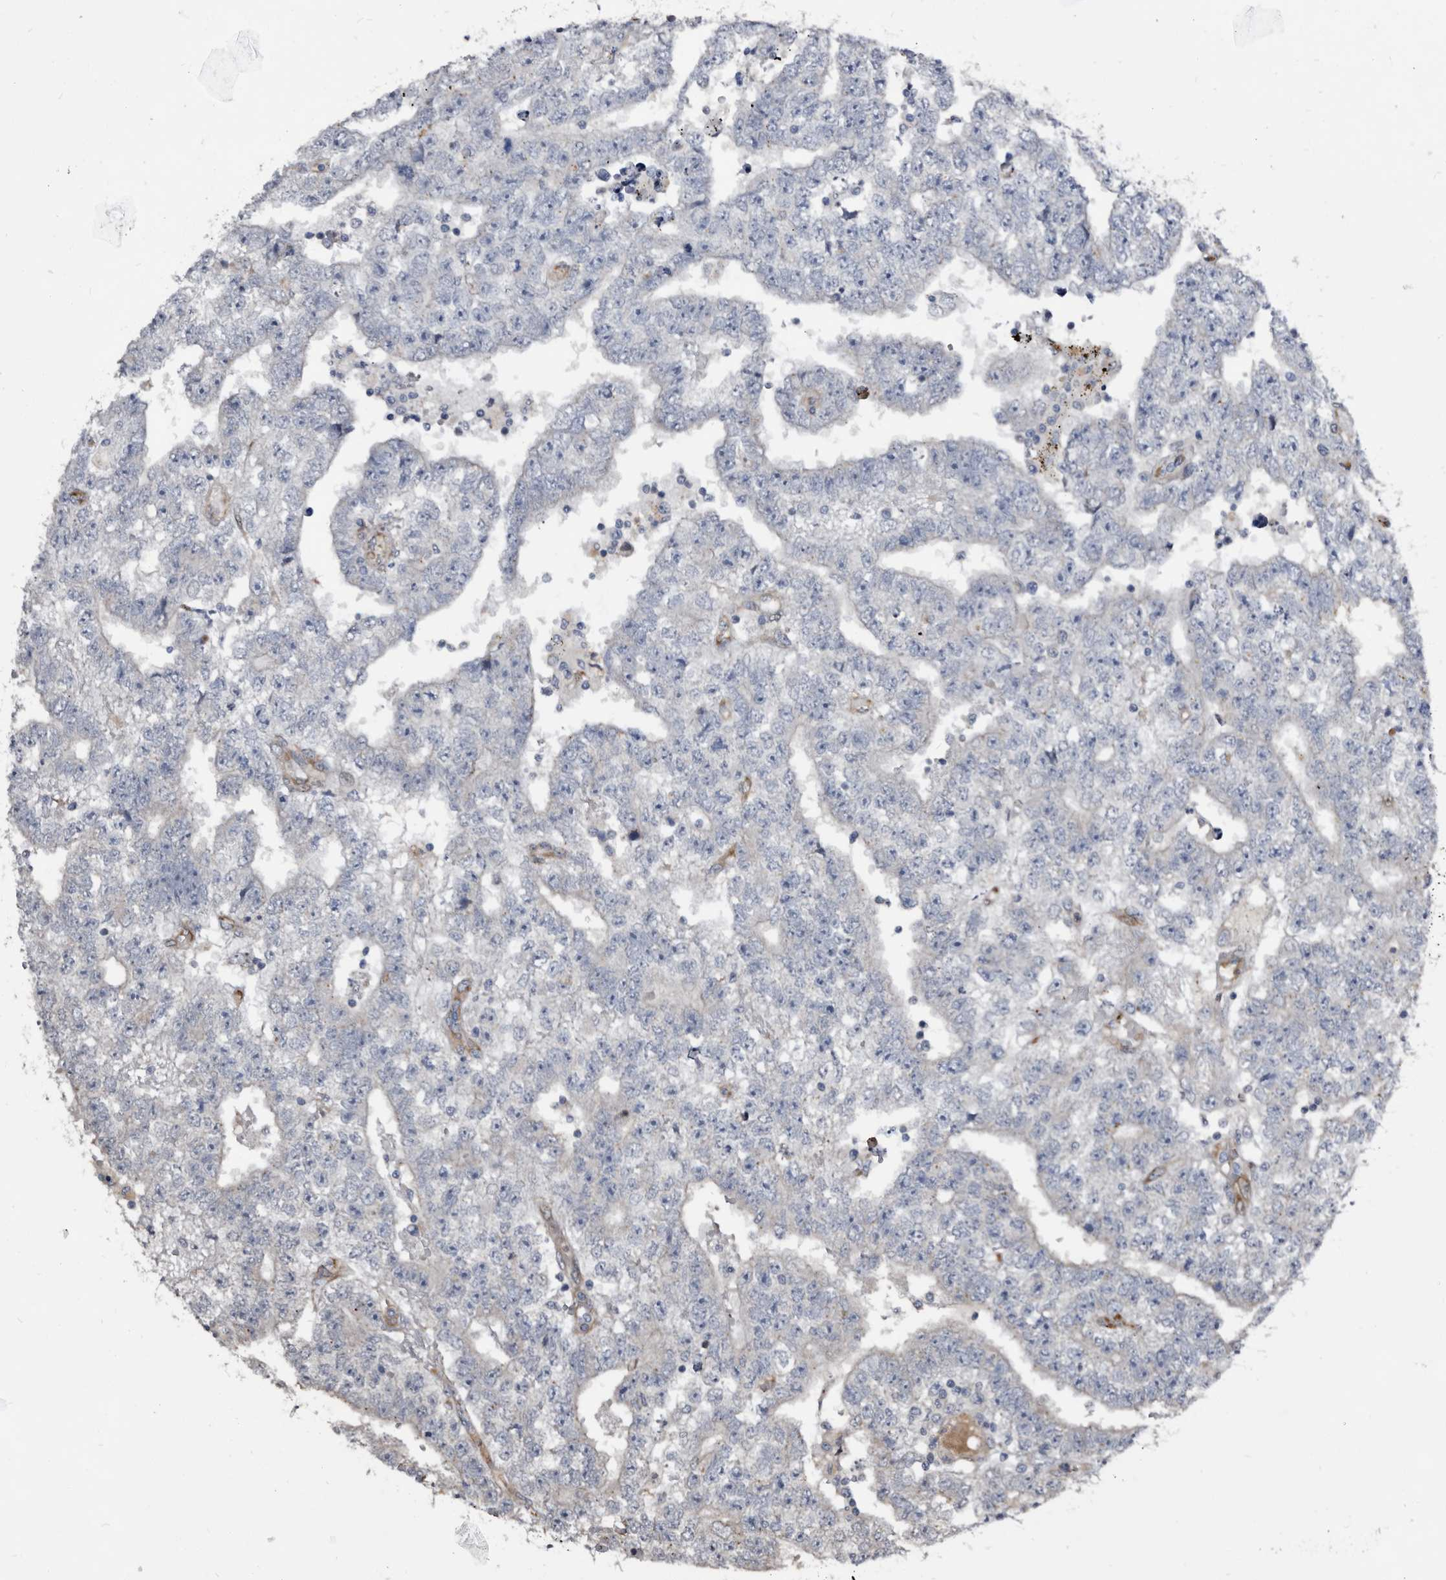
{"staining": {"intensity": "negative", "quantity": "none", "location": "none"}, "tissue": "testis cancer", "cell_type": "Tumor cells", "image_type": "cancer", "snomed": [{"axis": "morphology", "description": "Carcinoma, Embryonal, NOS"}, {"axis": "topography", "description": "Testis"}], "caption": "An image of human embryonal carcinoma (testis) is negative for staining in tumor cells.", "gene": "CTSA", "patient": {"sex": "male", "age": 25}}